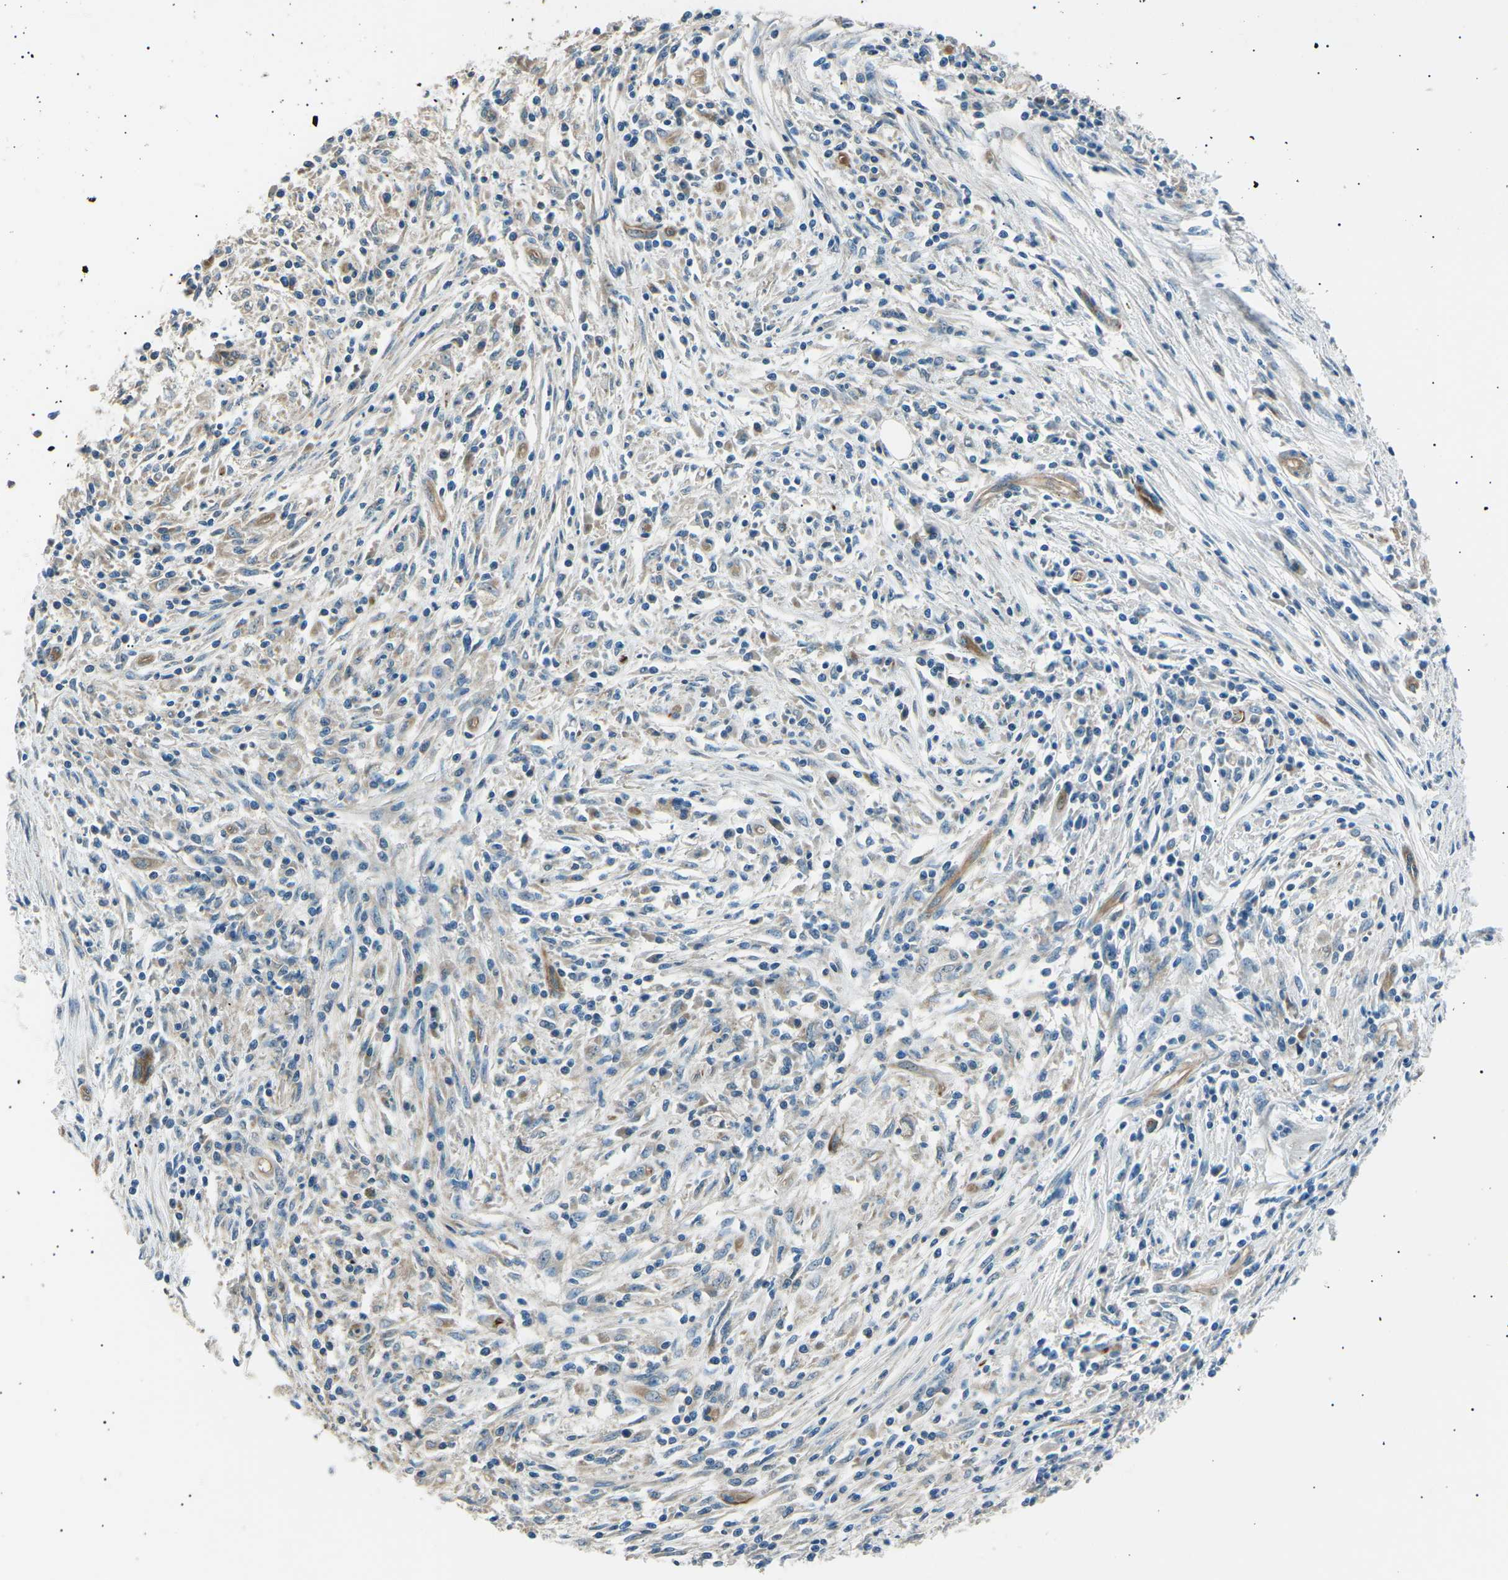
{"staining": {"intensity": "moderate", "quantity": ">75%", "location": "cytoplasmic/membranous"}, "tissue": "pancreatic cancer", "cell_type": "Tumor cells", "image_type": "cancer", "snomed": [{"axis": "morphology", "description": "Adenocarcinoma, NOS"}, {"axis": "topography", "description": "Pancreas"}], "caption": "Moderate cytoplasmic/membranous positivity for a protein is seen in approximately >75% of tumor cells of pancreatic adenocarcinoma using immunohistochemistry (IHC).", "gene": "SLK", "patient": {"sex": "female", "age": 70}}